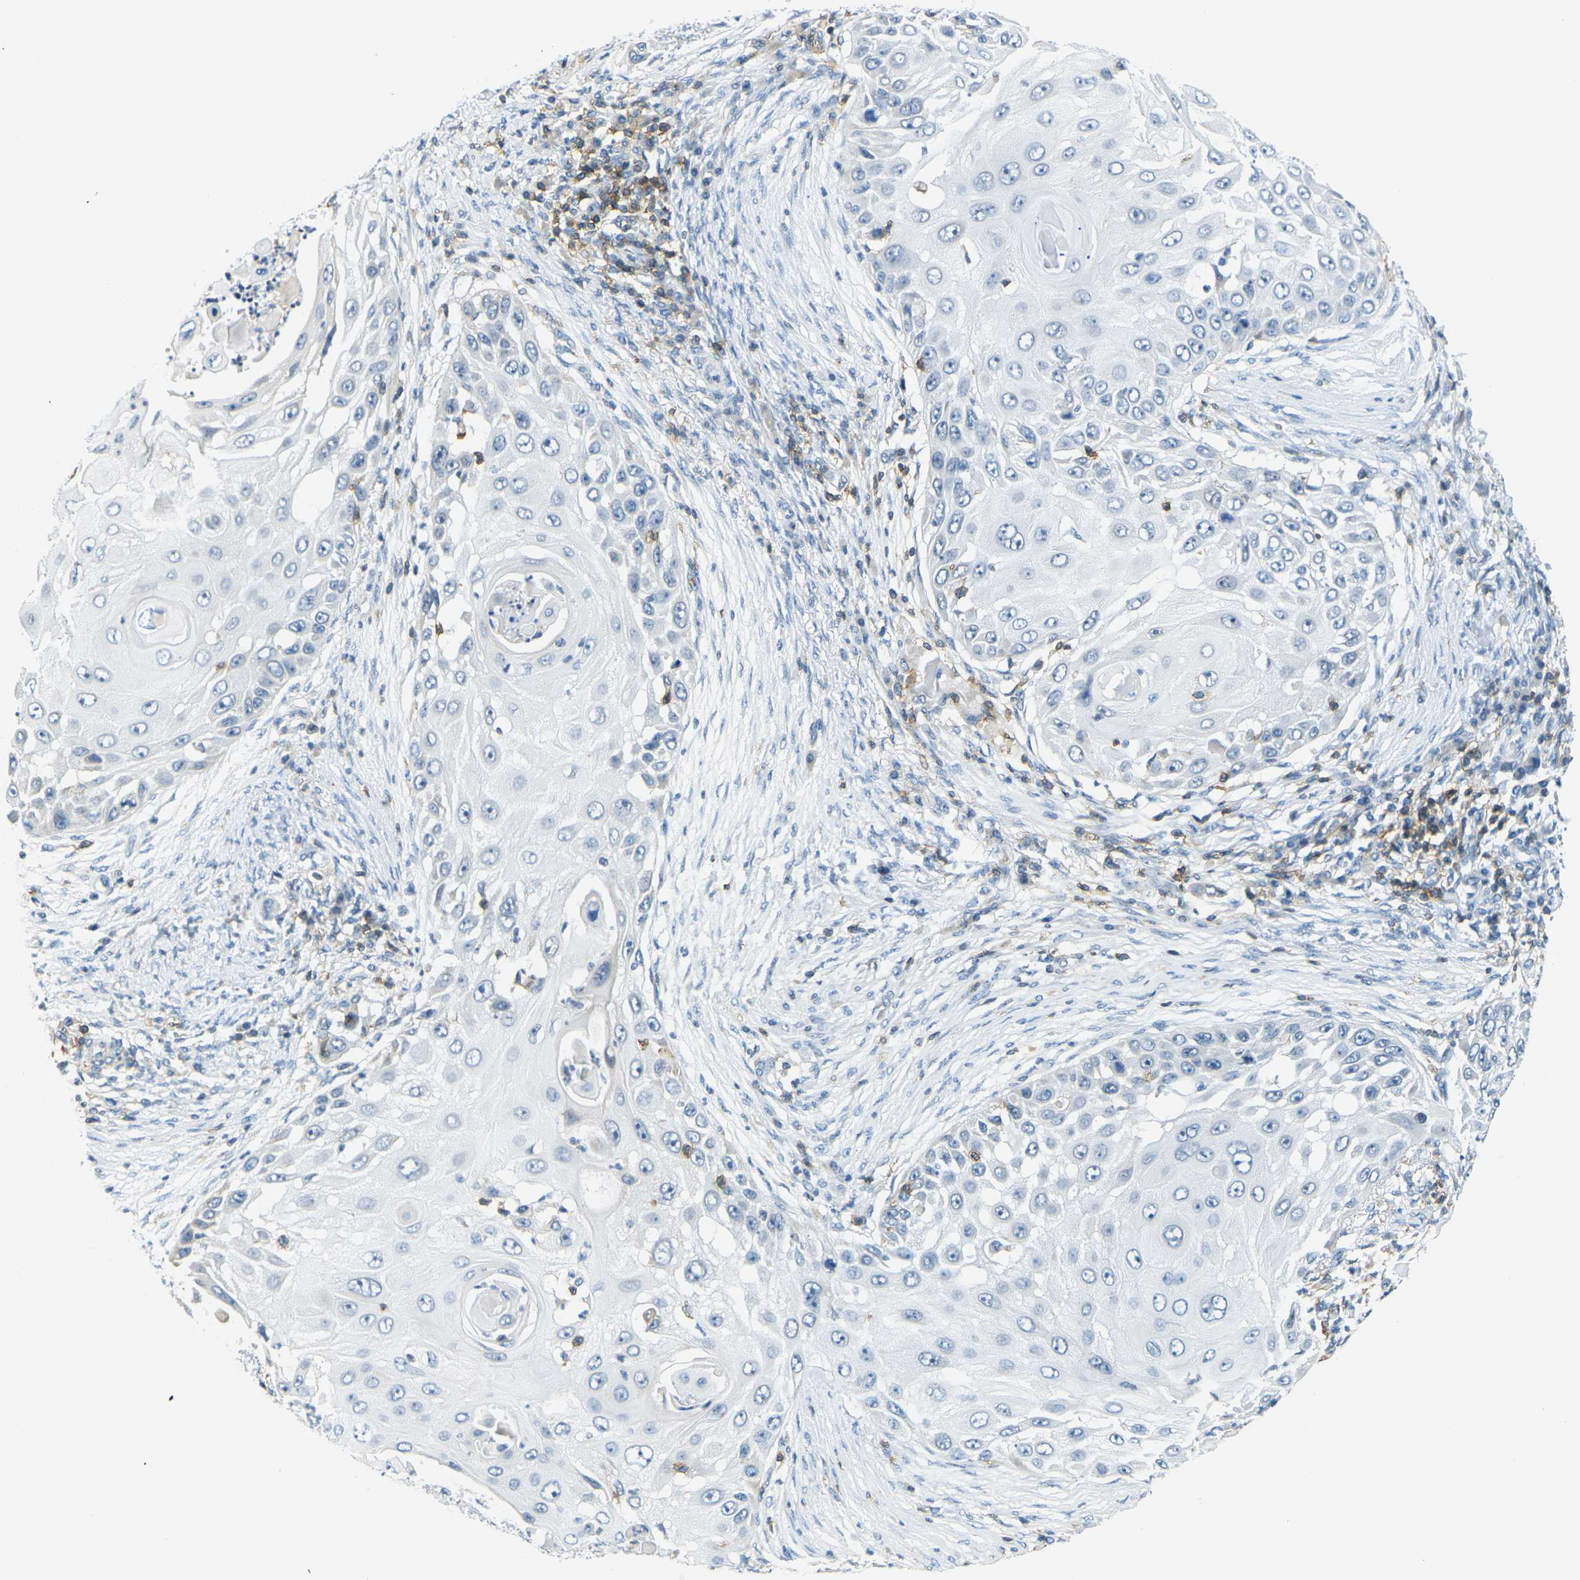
{"staining": {"intensity": "negative", "quantity": "none", "location": "none"}, "tissue": "skin cancer", "cell_type": "Tumor cells", "image_type": "cancer", "snomed": [{"axis": "morphology", "description": "Squamous cell carcinoma, NOS"}, {"axis": "topography", "description": "Skin"}], "caption": "This is an immunohistochemistry histopathology image of skin cancer. There is no staining in tumor cells.", "gene": "CD3D", "patient": {"sex": "female", "age": 44}}